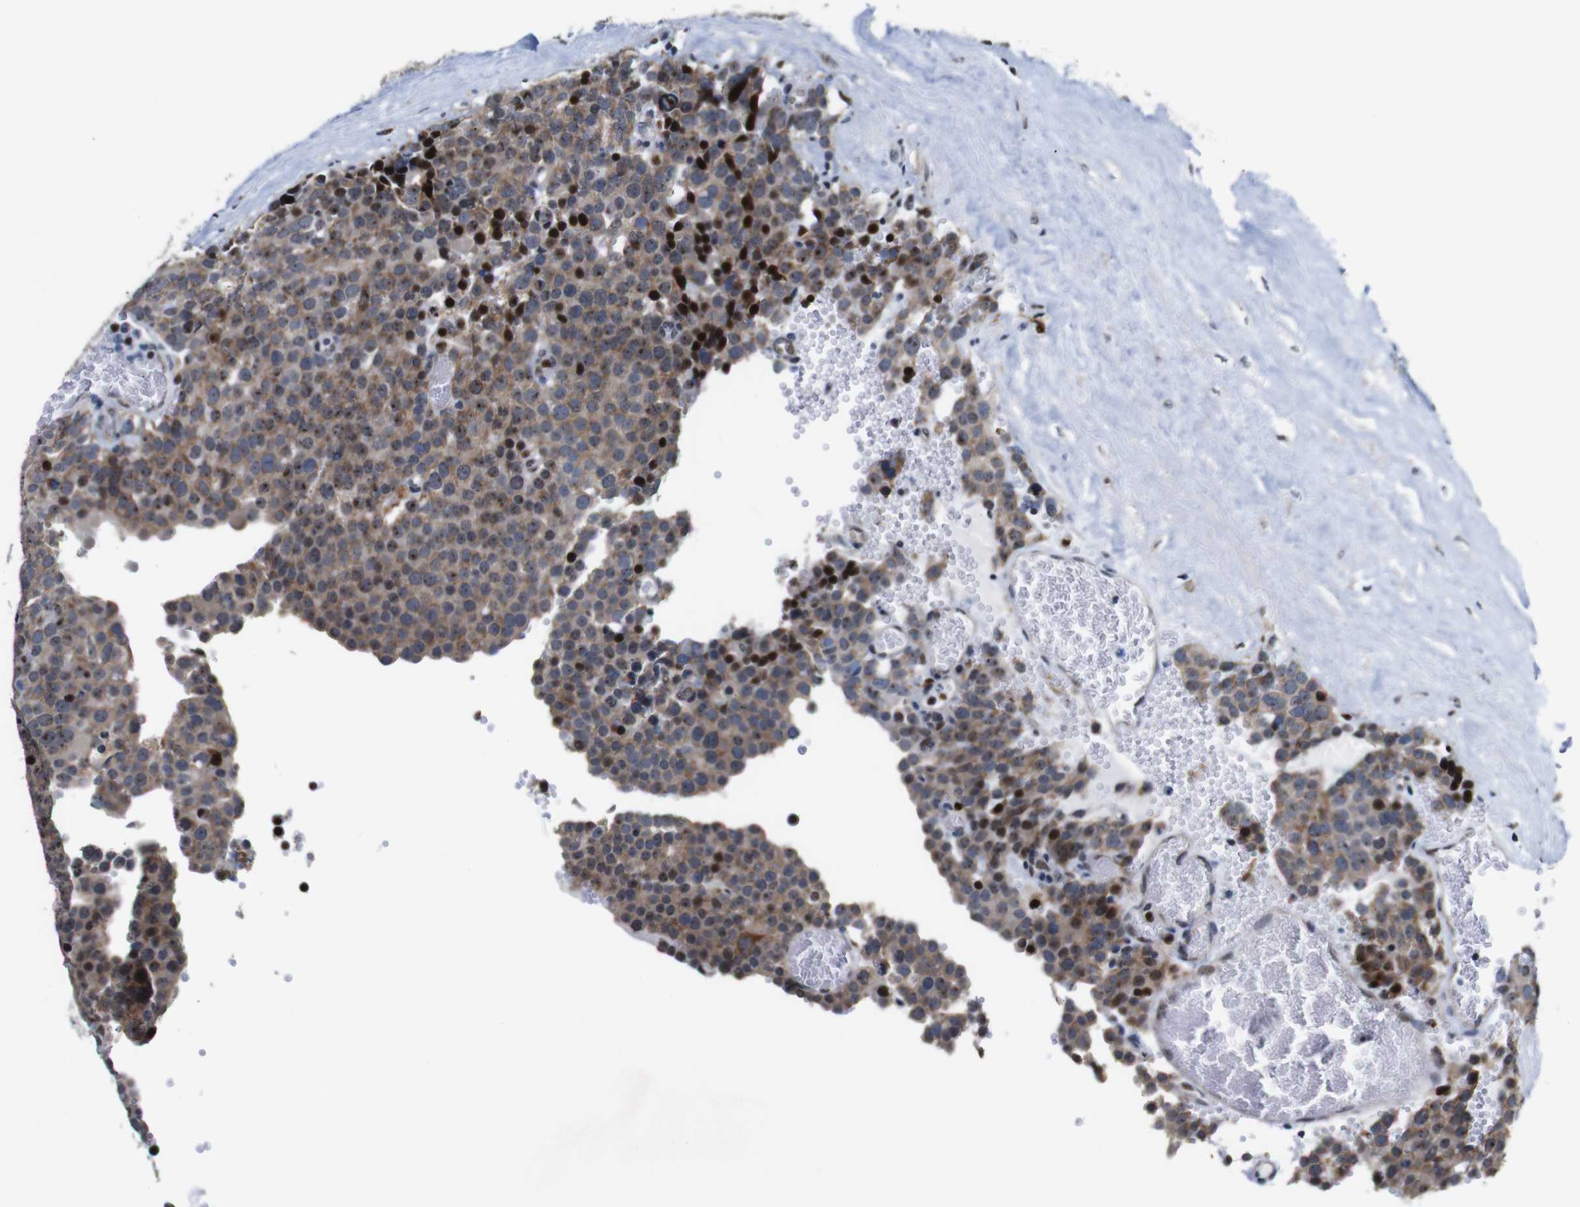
{"staining": {"intensity": "moderate", "quantity": ">75%", "location": "cytoplasmic/membranous,nuclear"}, "tissue": "testis cancer", "cell_type": "Tumor cells", "image_type": "cancer", "snomed": [{"axis": "morphology", "description": "Normal tissue, NOS"}, {"axis": "morphology", "description": "Seminoma, NOS"}, {"axis": "topography", "description": "Testis"}], "caption": "IHC of testis cancer exhibits medium levels of moderate cytoplasmic/membranous and nuclear staining in approximately >75% of tumor cells.", "gene": "GATA6", "patient": {"sex": "male", "age": 71}}